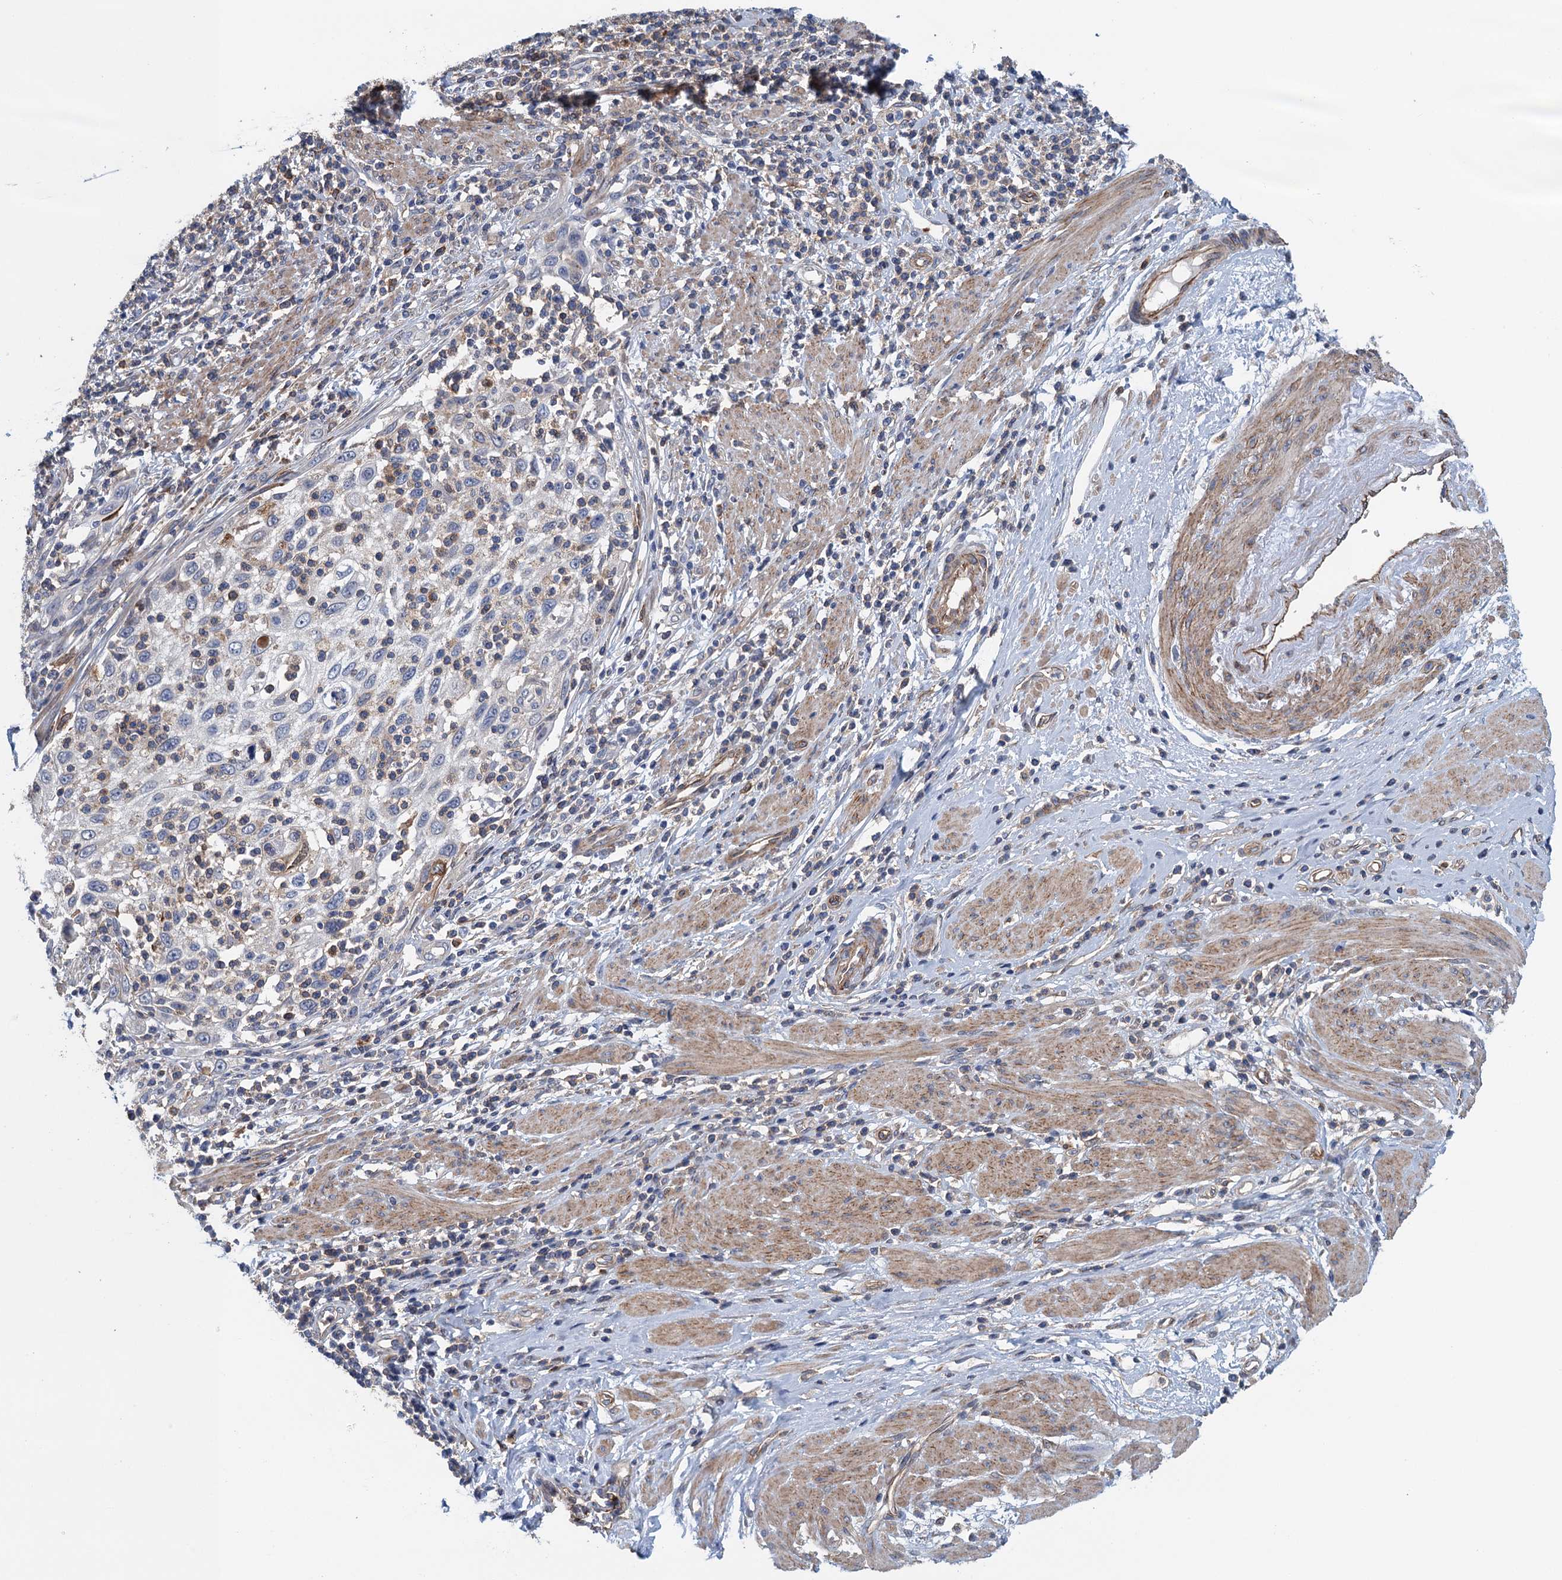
{"staining": {"intensity": "negative", "quantity": "none", "location": "none"}, "tissue": "cervical cancer", "cell_type": "Tumor cells", "image_type": "cancer", "snomed": [{"axis": "morphology", "description": "Squamous cell carcinoma, NOS"}, {"axis": "topography", "description": "Cervix"}], "caption": "Immunohistochemistry photomicrograph of cervical cancer (squamous cell carcinoma) stained for a protein (brown), which shows no positivity in tumor cells.", "gene": "RSAD2", "patient": {"sex": "female", "age": 70}}